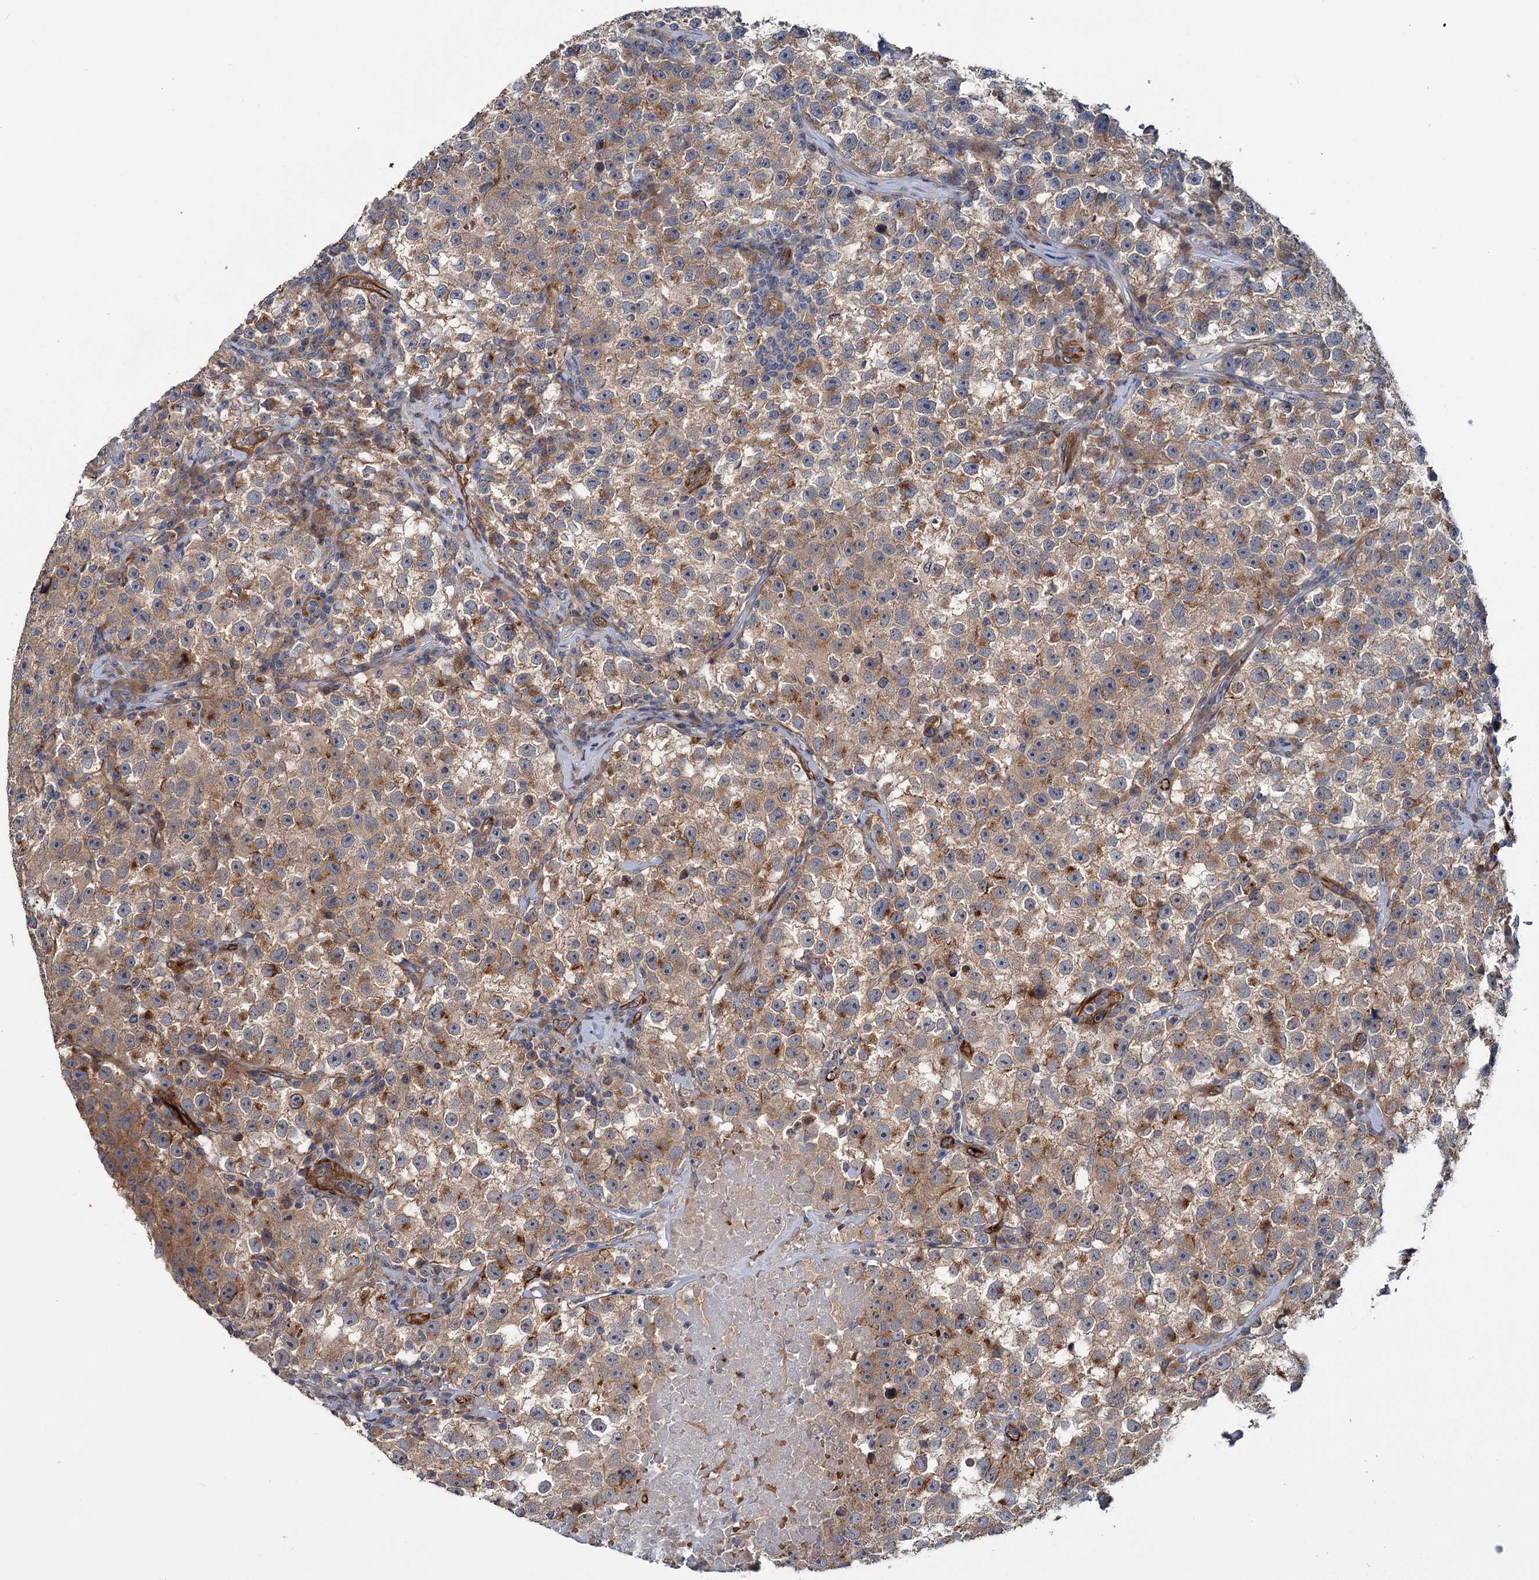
{"staining": {"intensity": "moderate", "quantity": "25%-75%", "location": "cytoplasmic/membranous"}, "tissue": "testis cancer", "cell_type": "Tumor cells", "image_type": "cancer", "snomed": [{"axis": "morphology", "description": "Seminoma, NOS"}, {"axis": "topography", "description": "Testis"}], "caption": "About 25%-75% of tumor cells in human seminoma (testis) display moderate cytoplasmic/membranous protein staining as visualized by brown immunohistochemical staining.", "gene": "PKN2", "patient": {"sex": "male", "age": 22}}